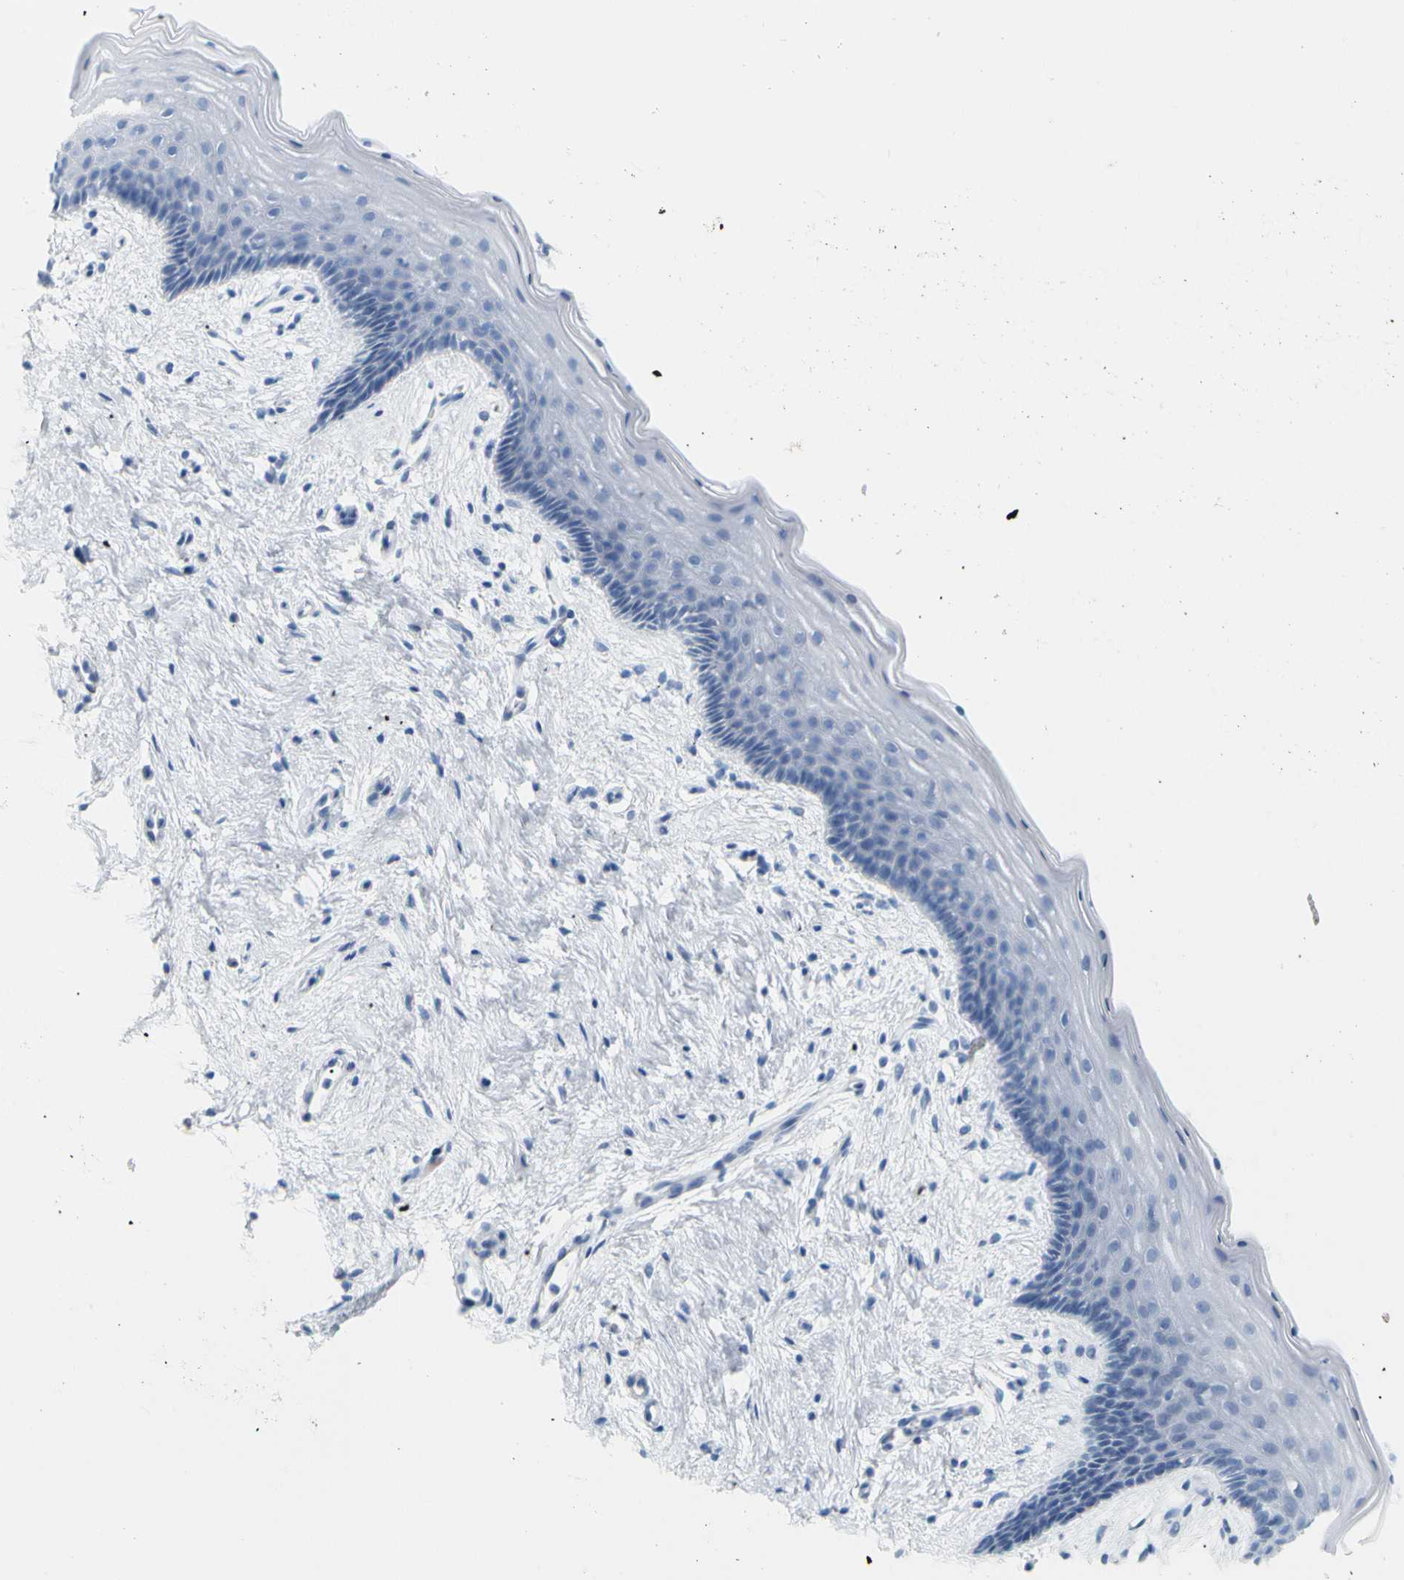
{"staining": {"intensity": "negative", "quantity": "none", "location": "none"}, "tissue": "vagina", "cell_type": "Squamous epithelial cells", "image_type": "normal", "snomed": [{"axis": "morphology", "description": "Normal tissue, NOS"}, {"axis": "topography", "description": "Vagina"}], "caption": "Immunohistochemical staining of unremarkable human vagina reveals no significant positivity in squamous epithelial cells. The staining was performed using DAB to visualize the protein expression in brown, while the nuclei were stained in blue with hematoxylin (Magnification: 20x).", "gene": "OPN1SW", "patient": {"sex": "female", "age": 44}}